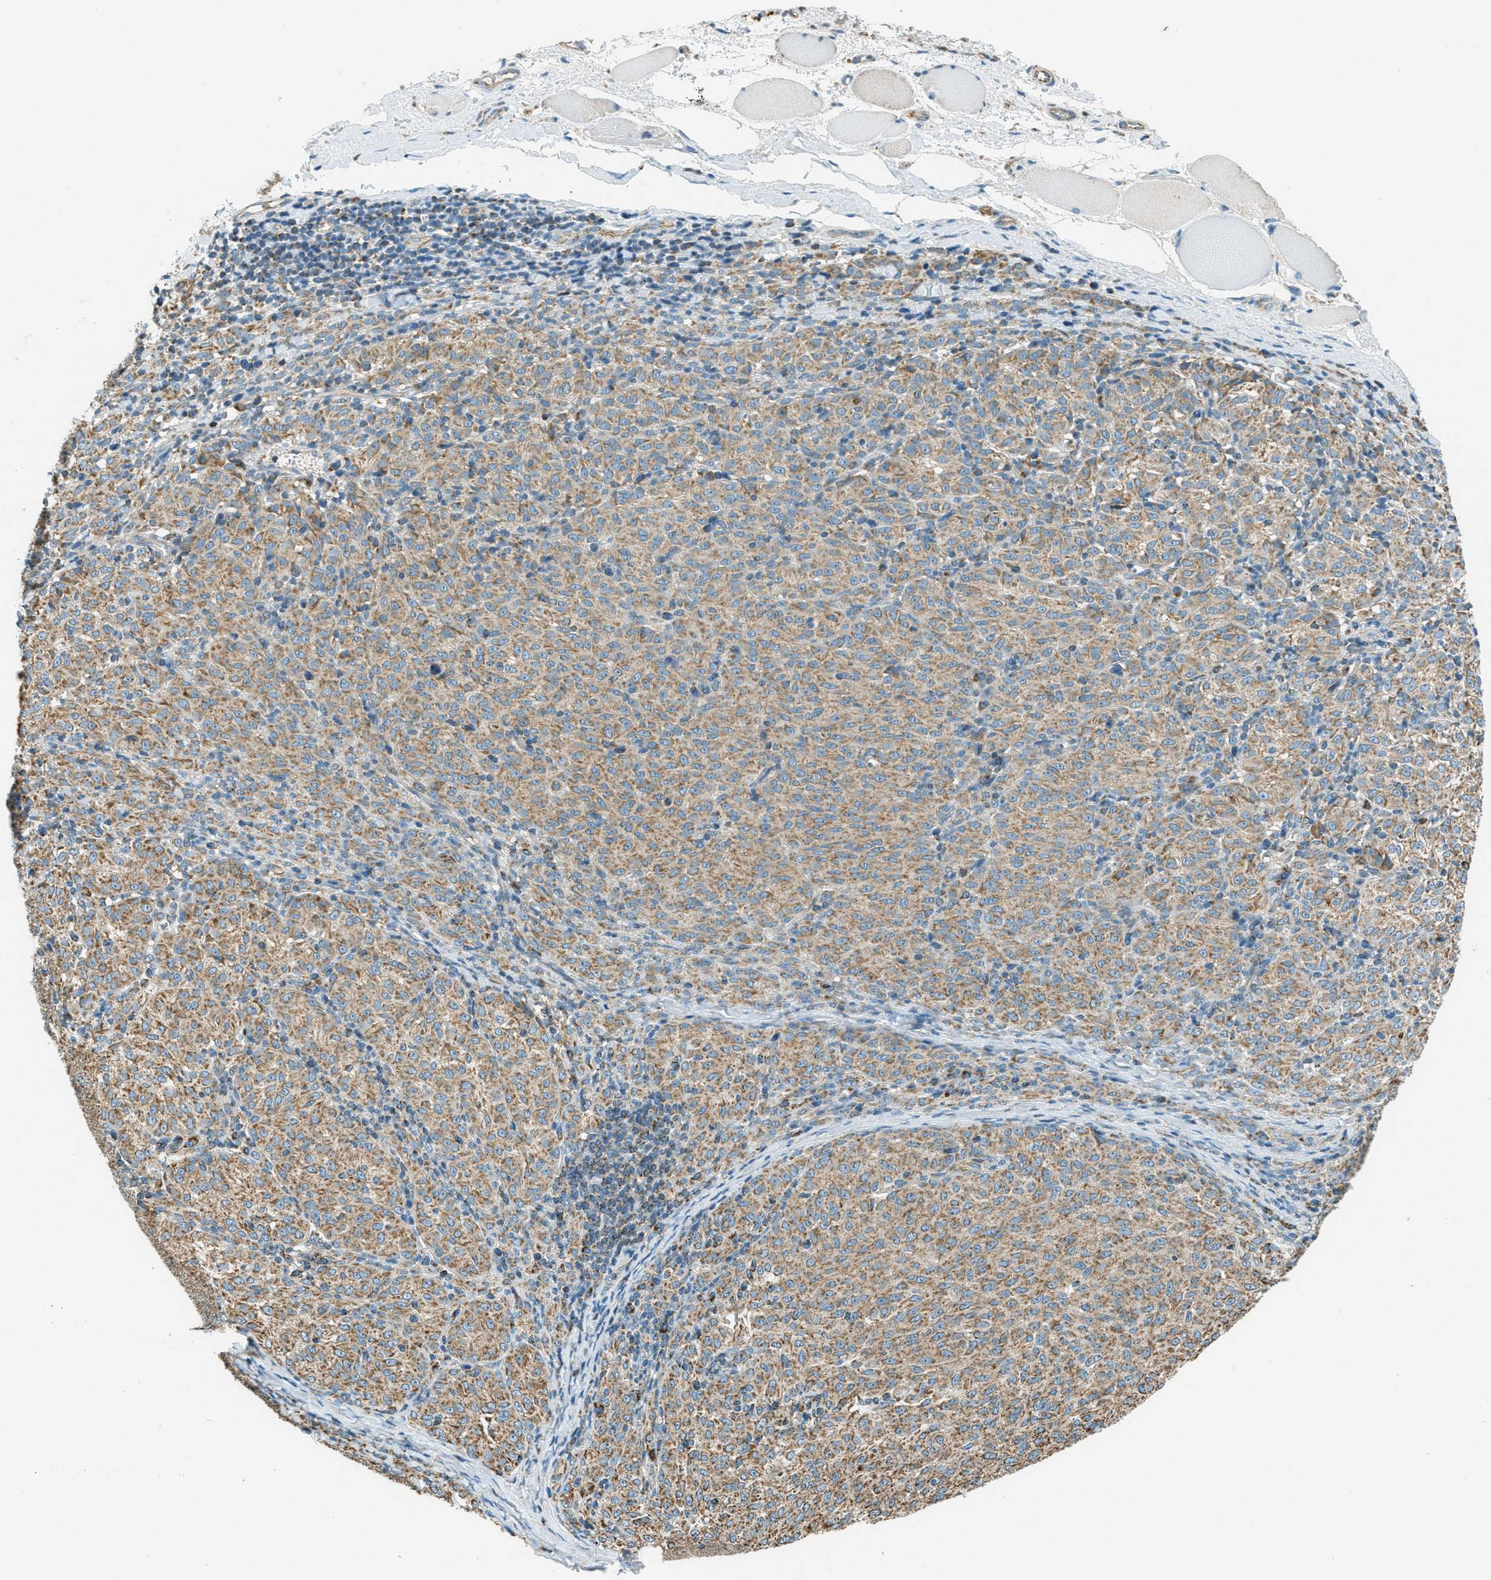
{"staining": {"intensity": "moderate", "quantity": ">75%", "location": "cytoplasmic/membranous"}, "tissue": "melanoma", "cell_type": "Tumor cells", "image_type": "cancer", "snomed": [{"axis": "morphology", "description": "Malignant melanoma, NOS"}, {"axis": "topography", "description": "Skin"}], "caption": "Malignant melanoma stained with a protein marker exhibits moderate staining in tumor cells.", "gene": "CHST15", "patient": {"sex": "female", "age": 72}}